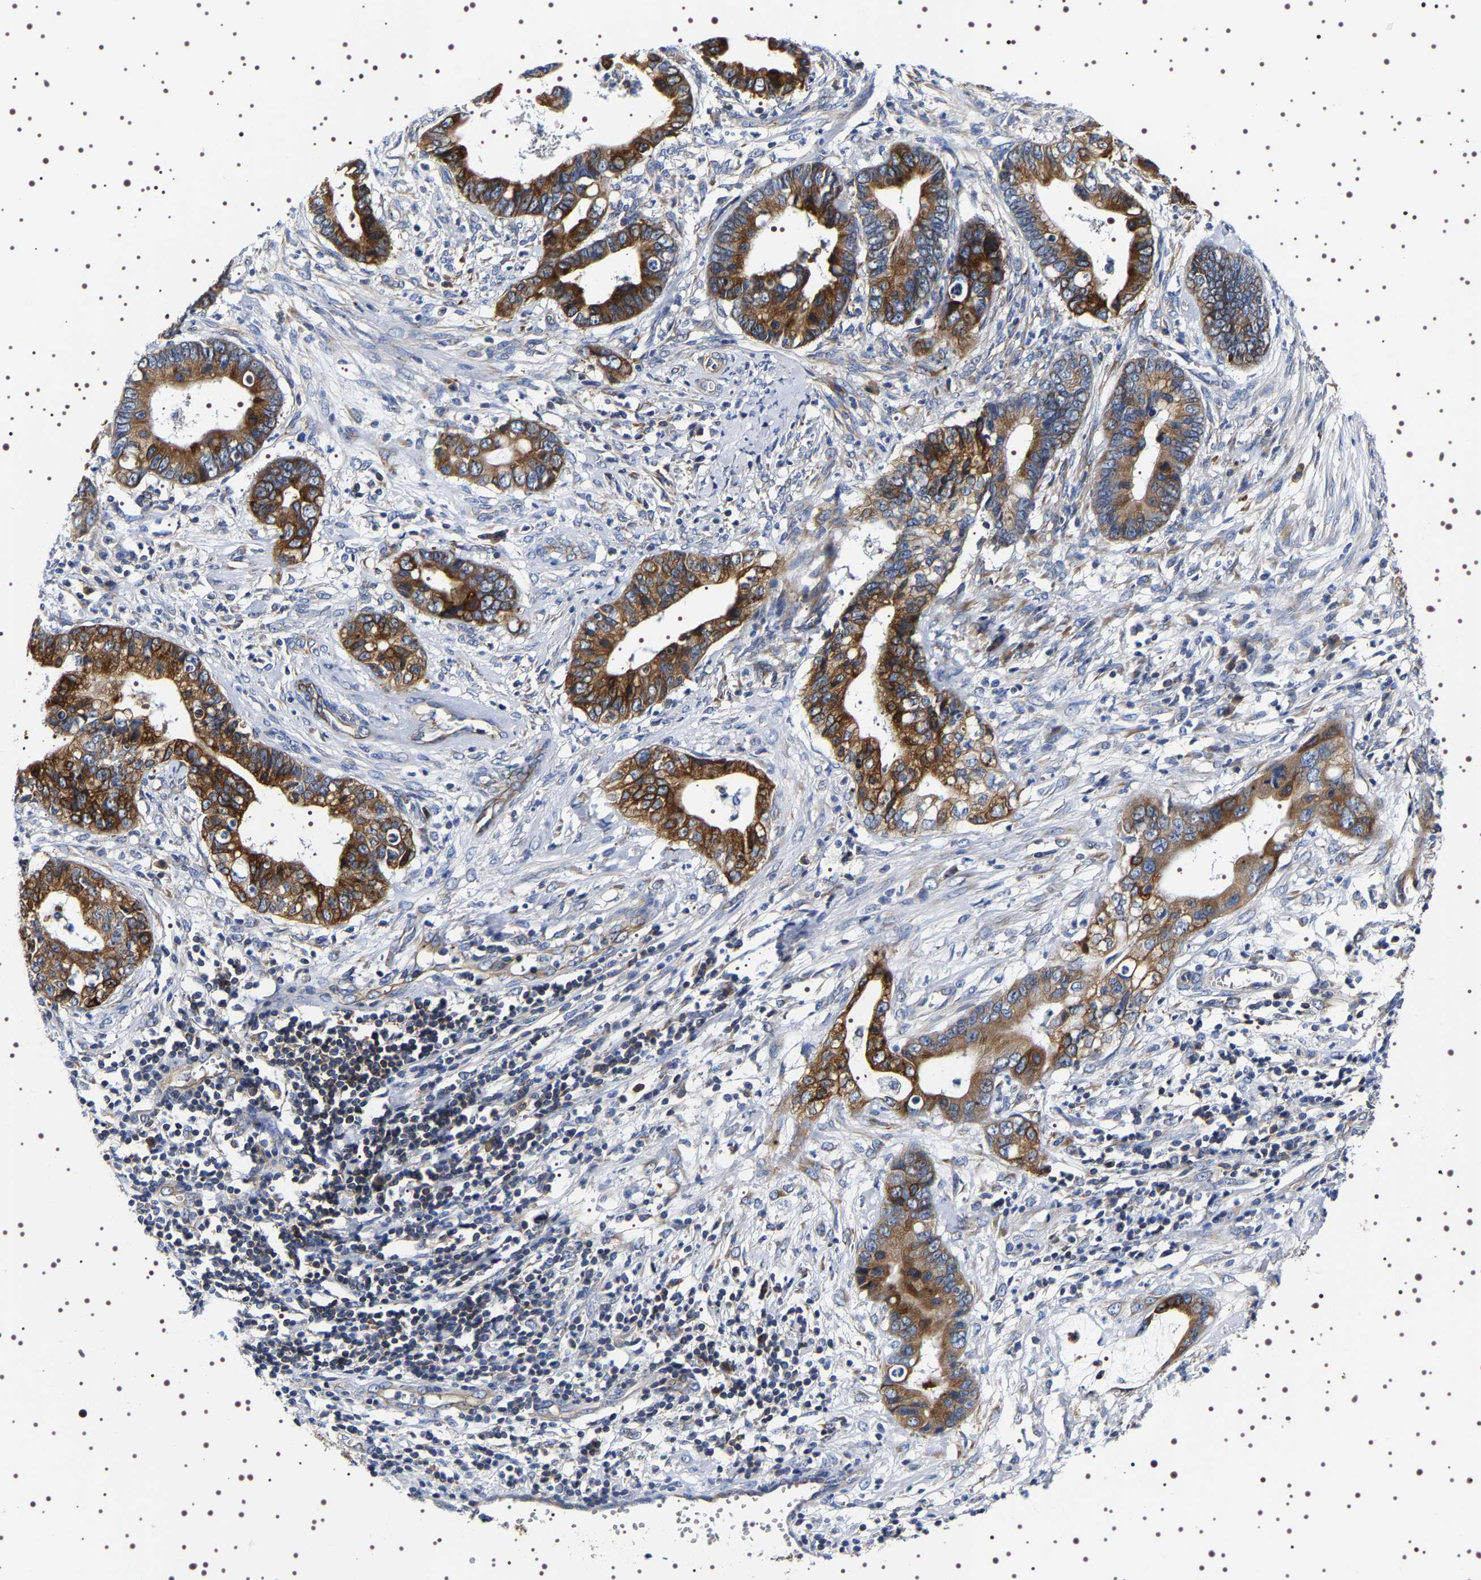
{"staining": {"intensity": "strong", "quantity": ">75%", "location": "cytoplasmic/membranous"}, "tissue": "cervical cancer", "cell_type": "Tumor cells", "image_type": "cancer", "snomed": [{"axis": "morphology", "description": "Adenocarcinoma, NOS"}, {"axis": "topography", "description": "Cervix"}], "caption": "A high amount of strong cytoplasmic/membranous positivity is identified in approximately >75% of tumor cells in cervical cancer (adenocarcinoma) tissue.", "gene": "SQLE", "patient": {"sex": "female", "age": 44}}